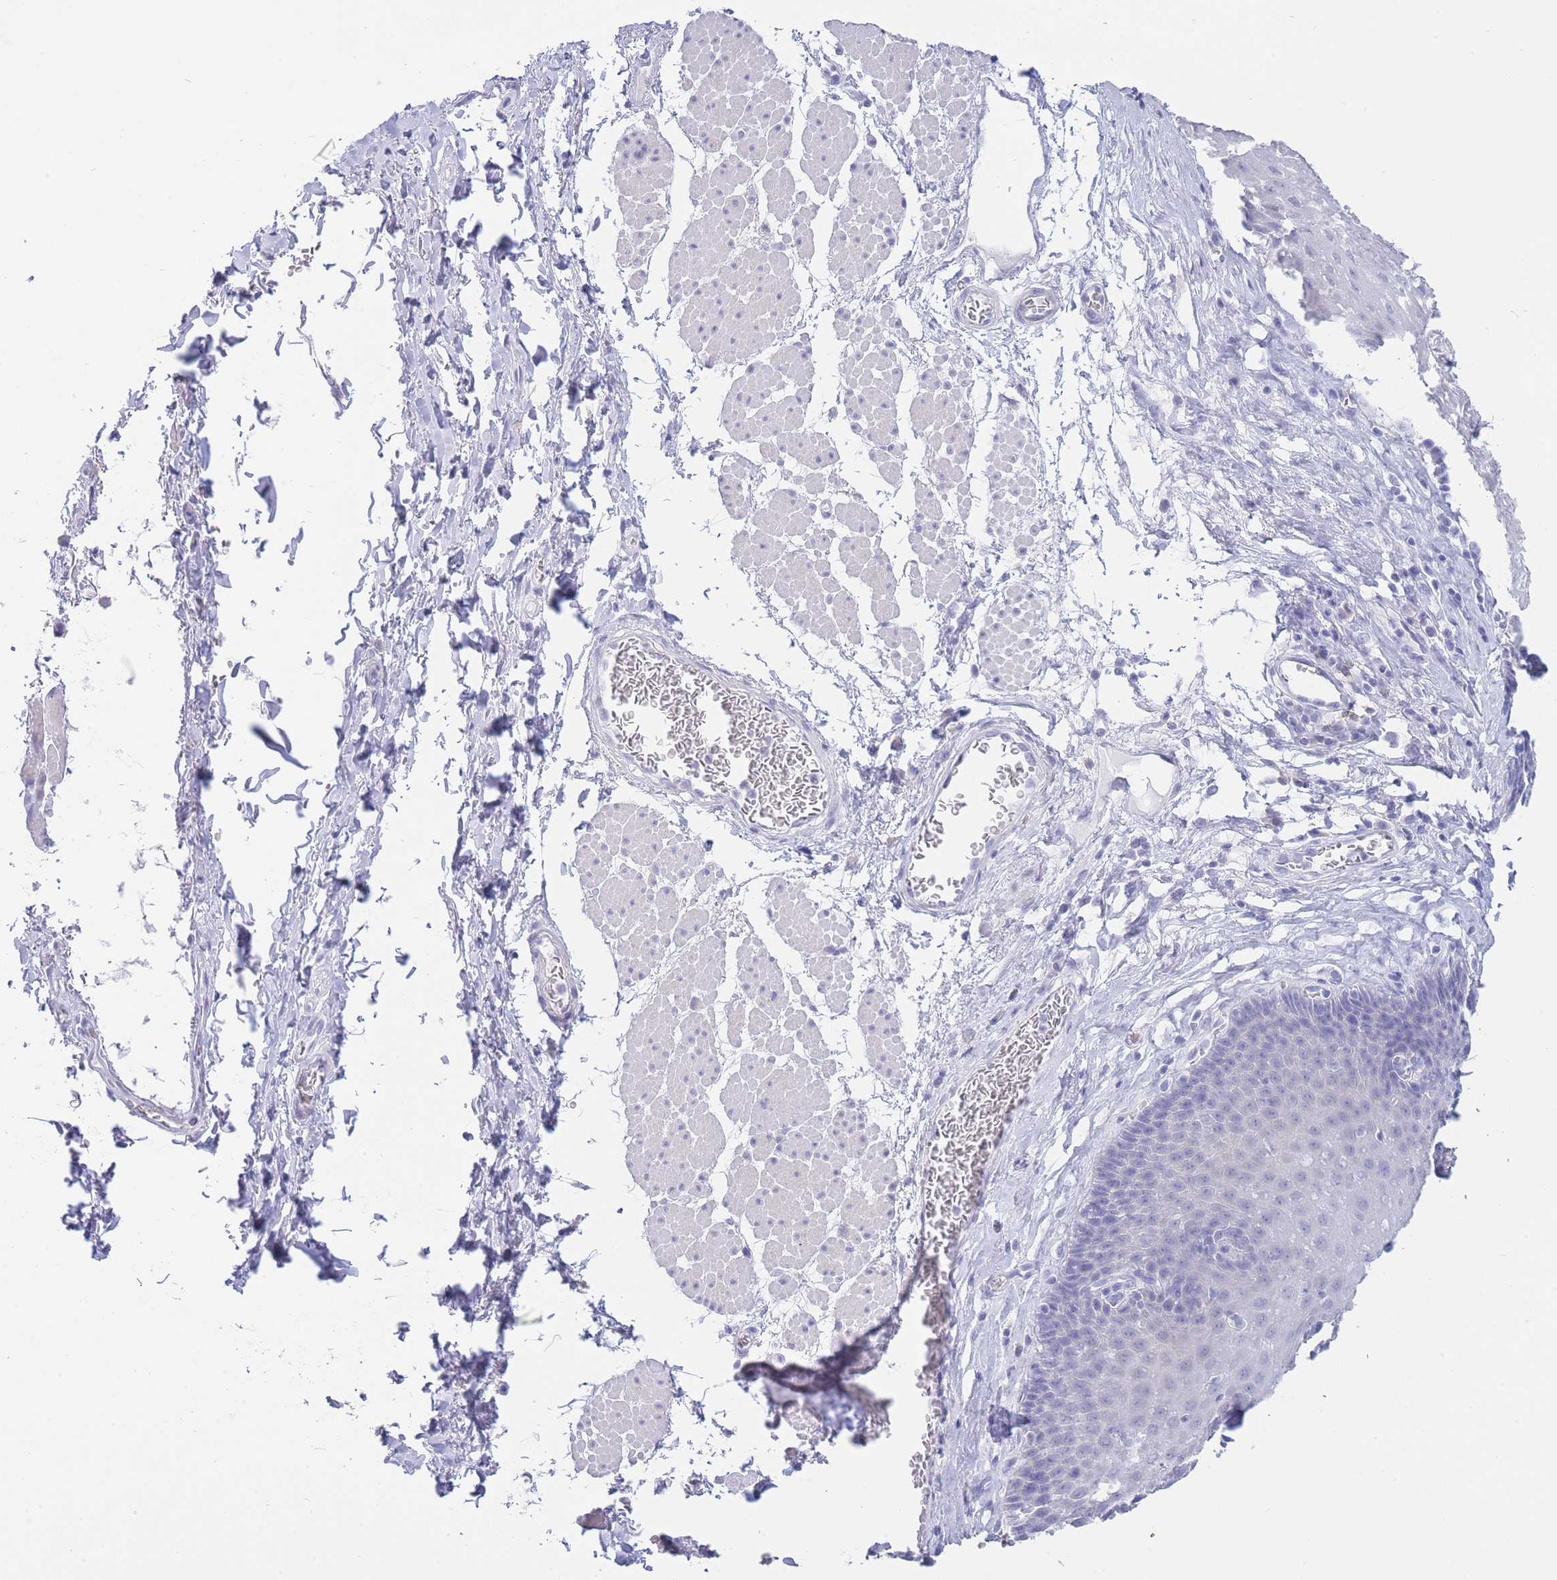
{"staining": {"intensity": "negative", "quantity": "none", "location": "none"}, "tissue": "esophagus", "cell_type": "Squamous epithelial cells", "image_type": "normal", "snomed": [{"axis": "morphology", "description": "Normal tissue, NOS"}, {"axis": "topography", "description": "Esophagus"}], "caption": "Immunohistochemical staining of normal human esophagus reveals no significant staining in squamous epithelial cells.", "gene": "CD37", "patient": {"sex": "female", "age": 66}}